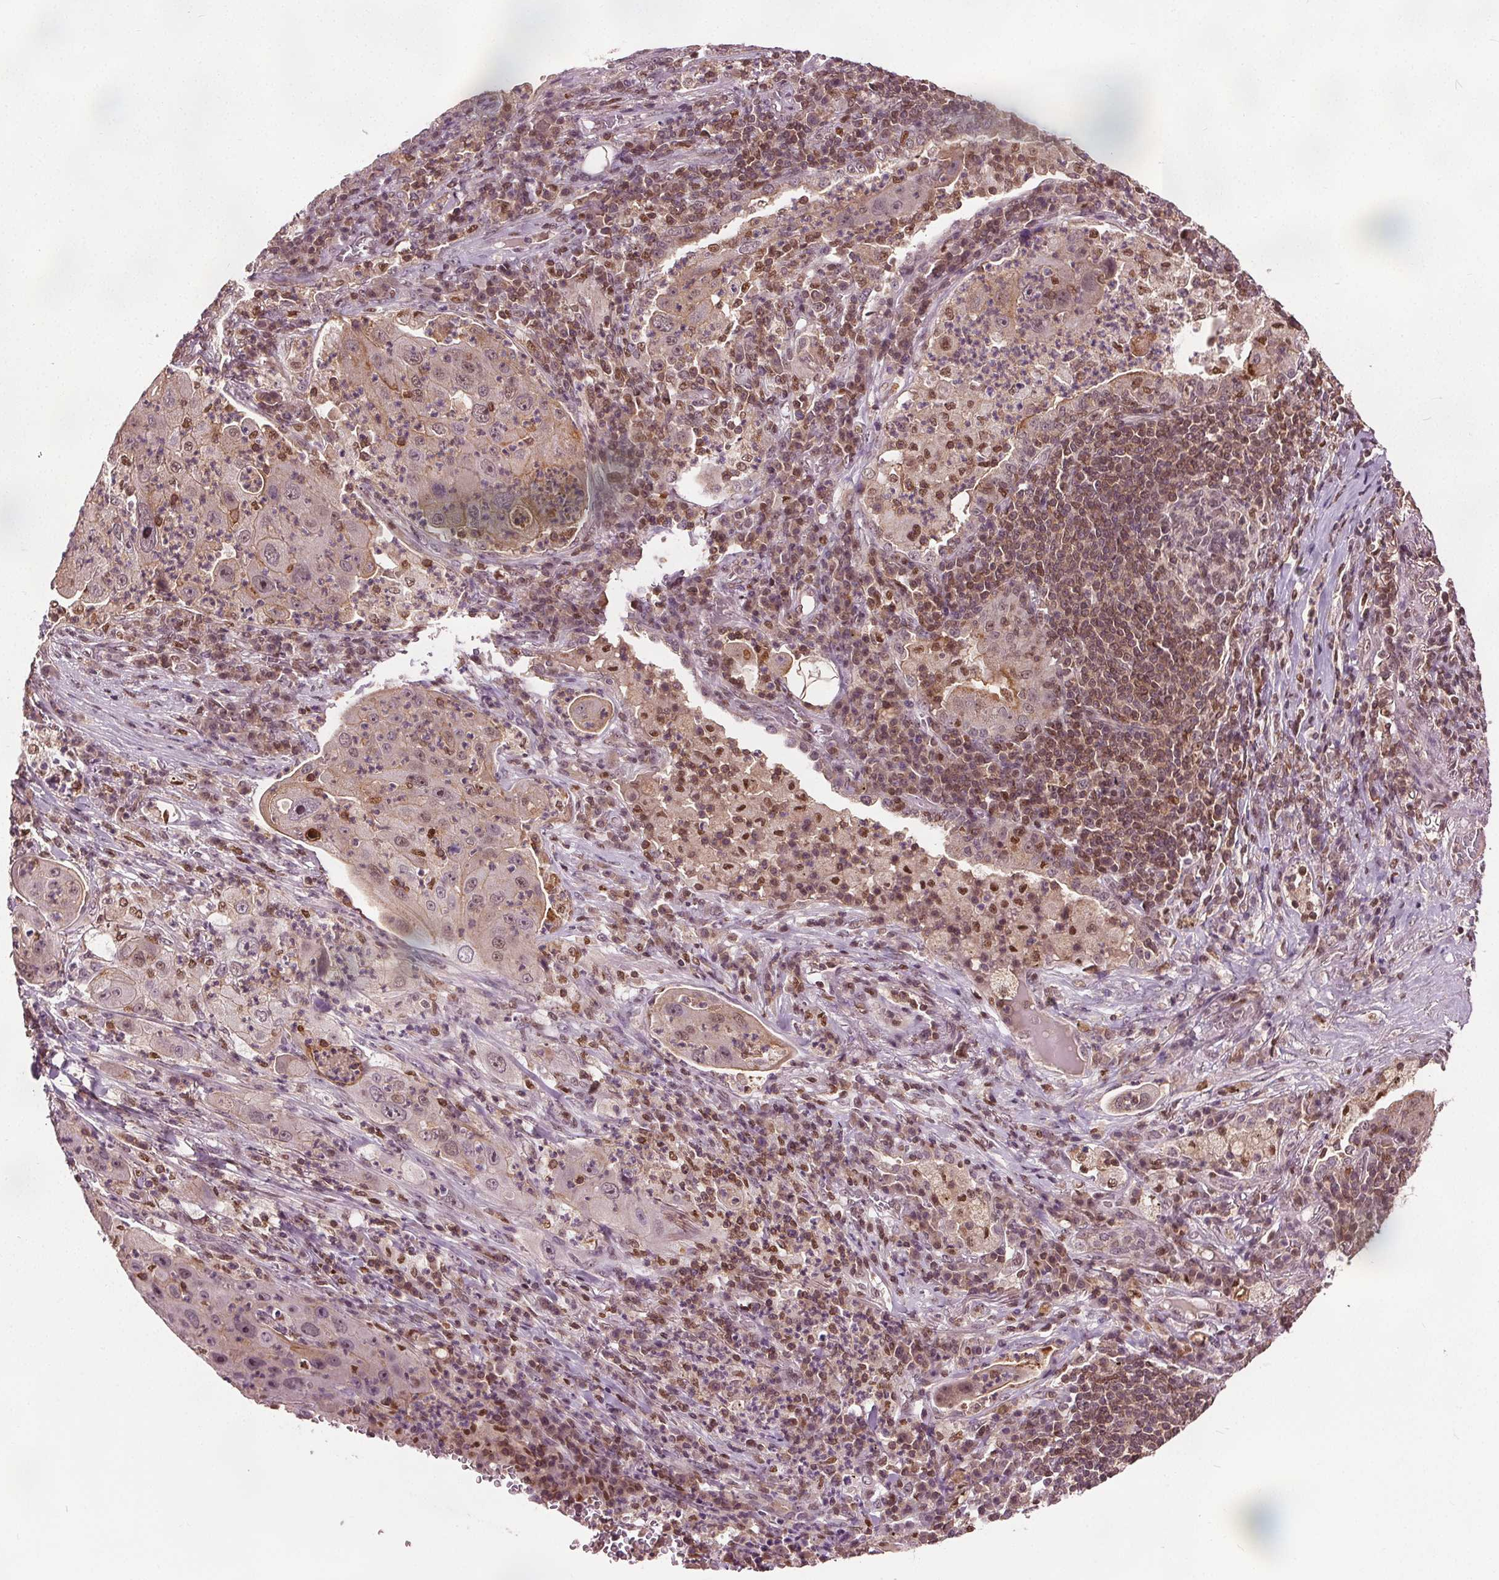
{"staining": {"intensity": "weak", "quantity": "<25%", "location": "cytoplasmic/membranous,nuclear"}, "tissue": "lung cancer", "cell_type": "Tumor cells", "image_type": "cancer", "snomed": [{"axis": "morphology", "description": "Squamous cell carcinoma, NOS"}, {"axis": "topography", "description": "Lung"}], "caption": "Immunohistochemical staining of lung cancer (squamous cell carcinoma) displays no significant positivity in tumor cells.", "gene": "DDX11", "patient": {"sex": "female", "age": 59}}